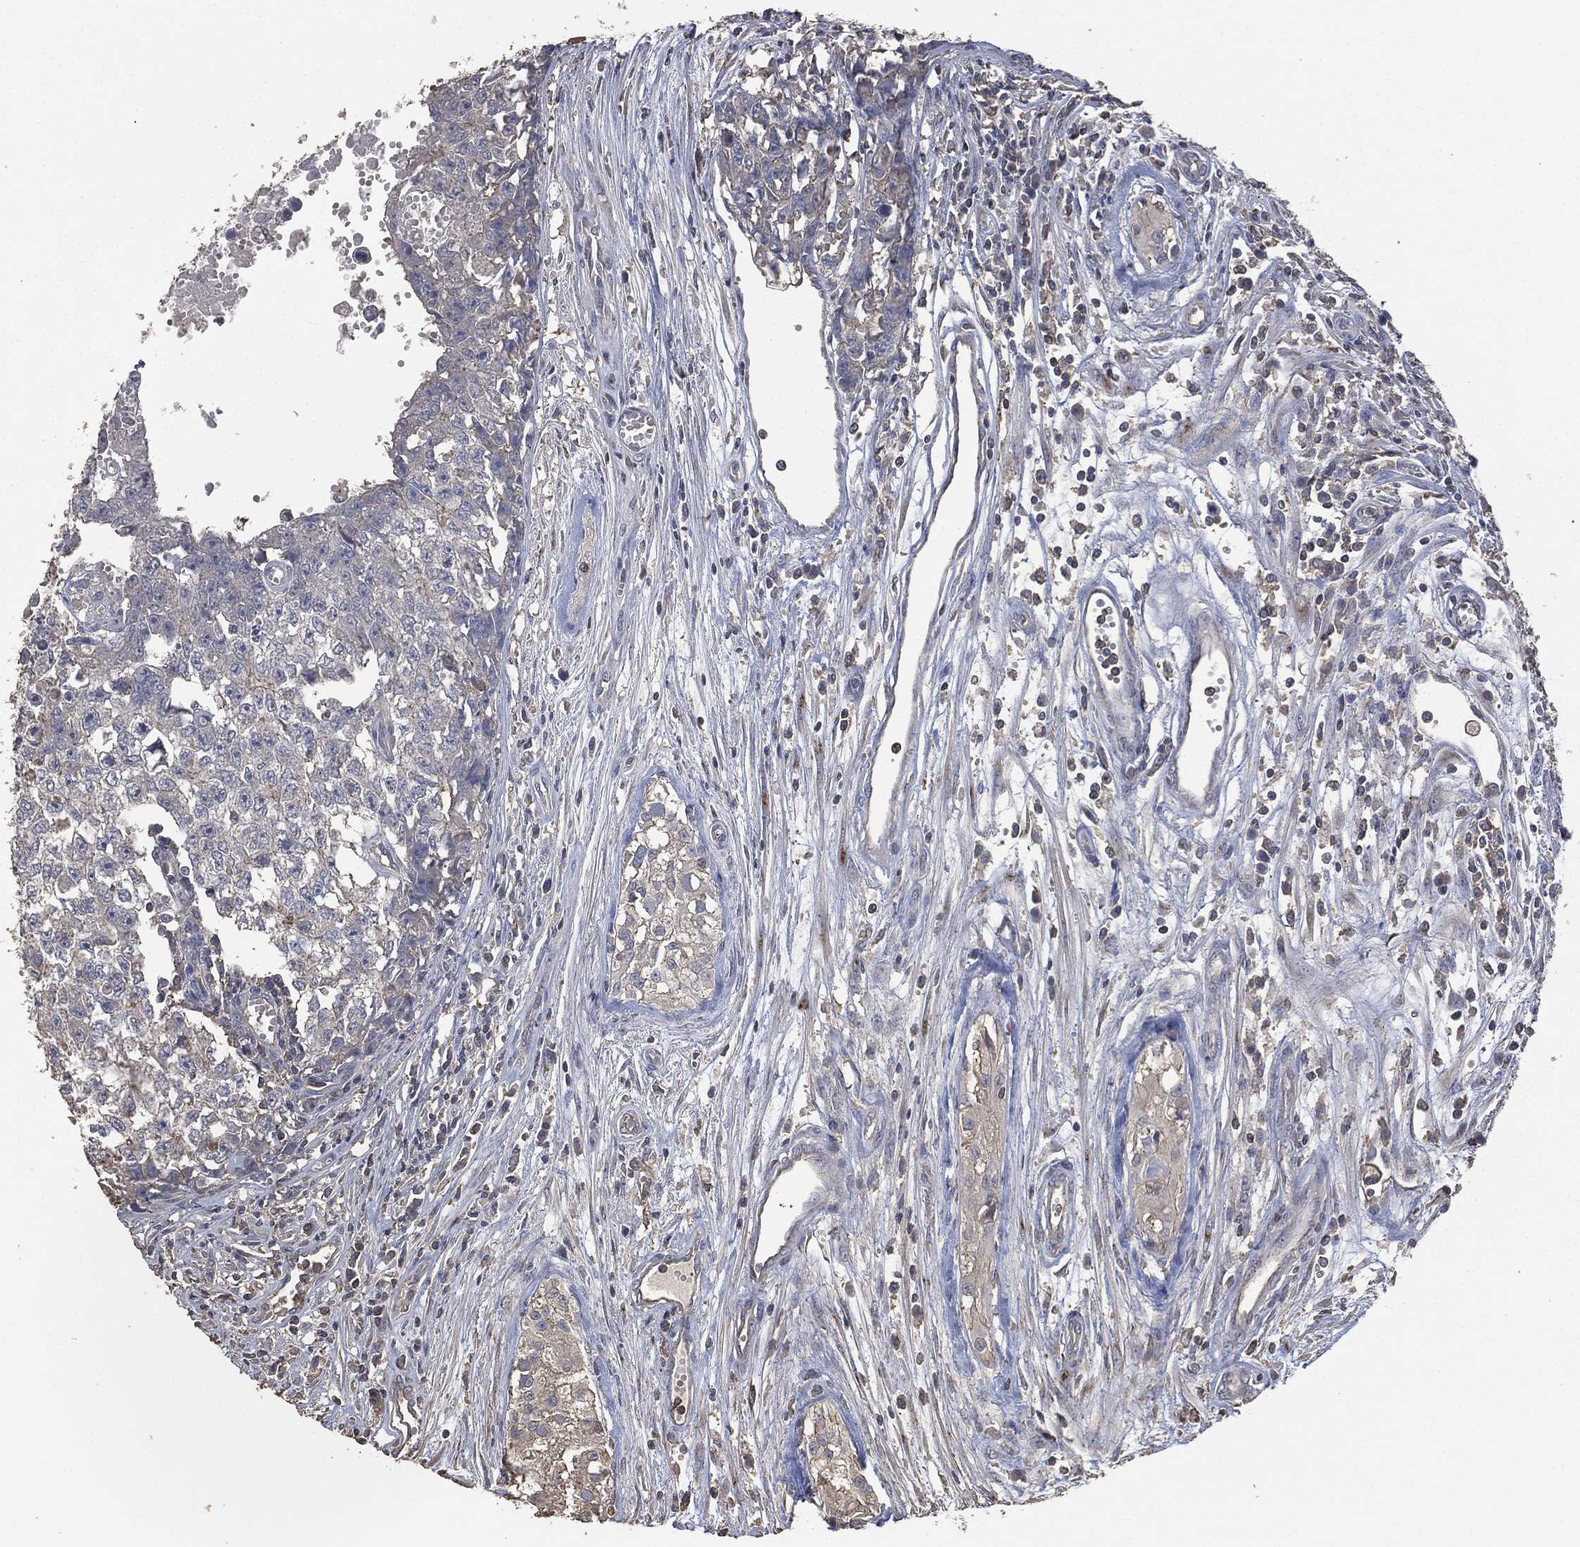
{"staining": {"intensity": "negative", "quantity": "none", "location": "none"}, "tissue": "testis cancer", "cell_type": "Tumor cells", "image_type": "cancer", "snomed": [{"axis": "morphology", "description": "Seminoma, NOS"}, {"axis": "morphology", "description": "Carcinoma, Embryonal, NOS"}, {"axis": "topography", "description": "Testis"}], "caption": "Testis cancer was stained to show a protein in brown. There is no significant staining in tumor cells. (DAB immunohistochemistry with hematoxylin counter stain).", "gene": "MSLN", "patient": {"sex": "male", "age": 22}}